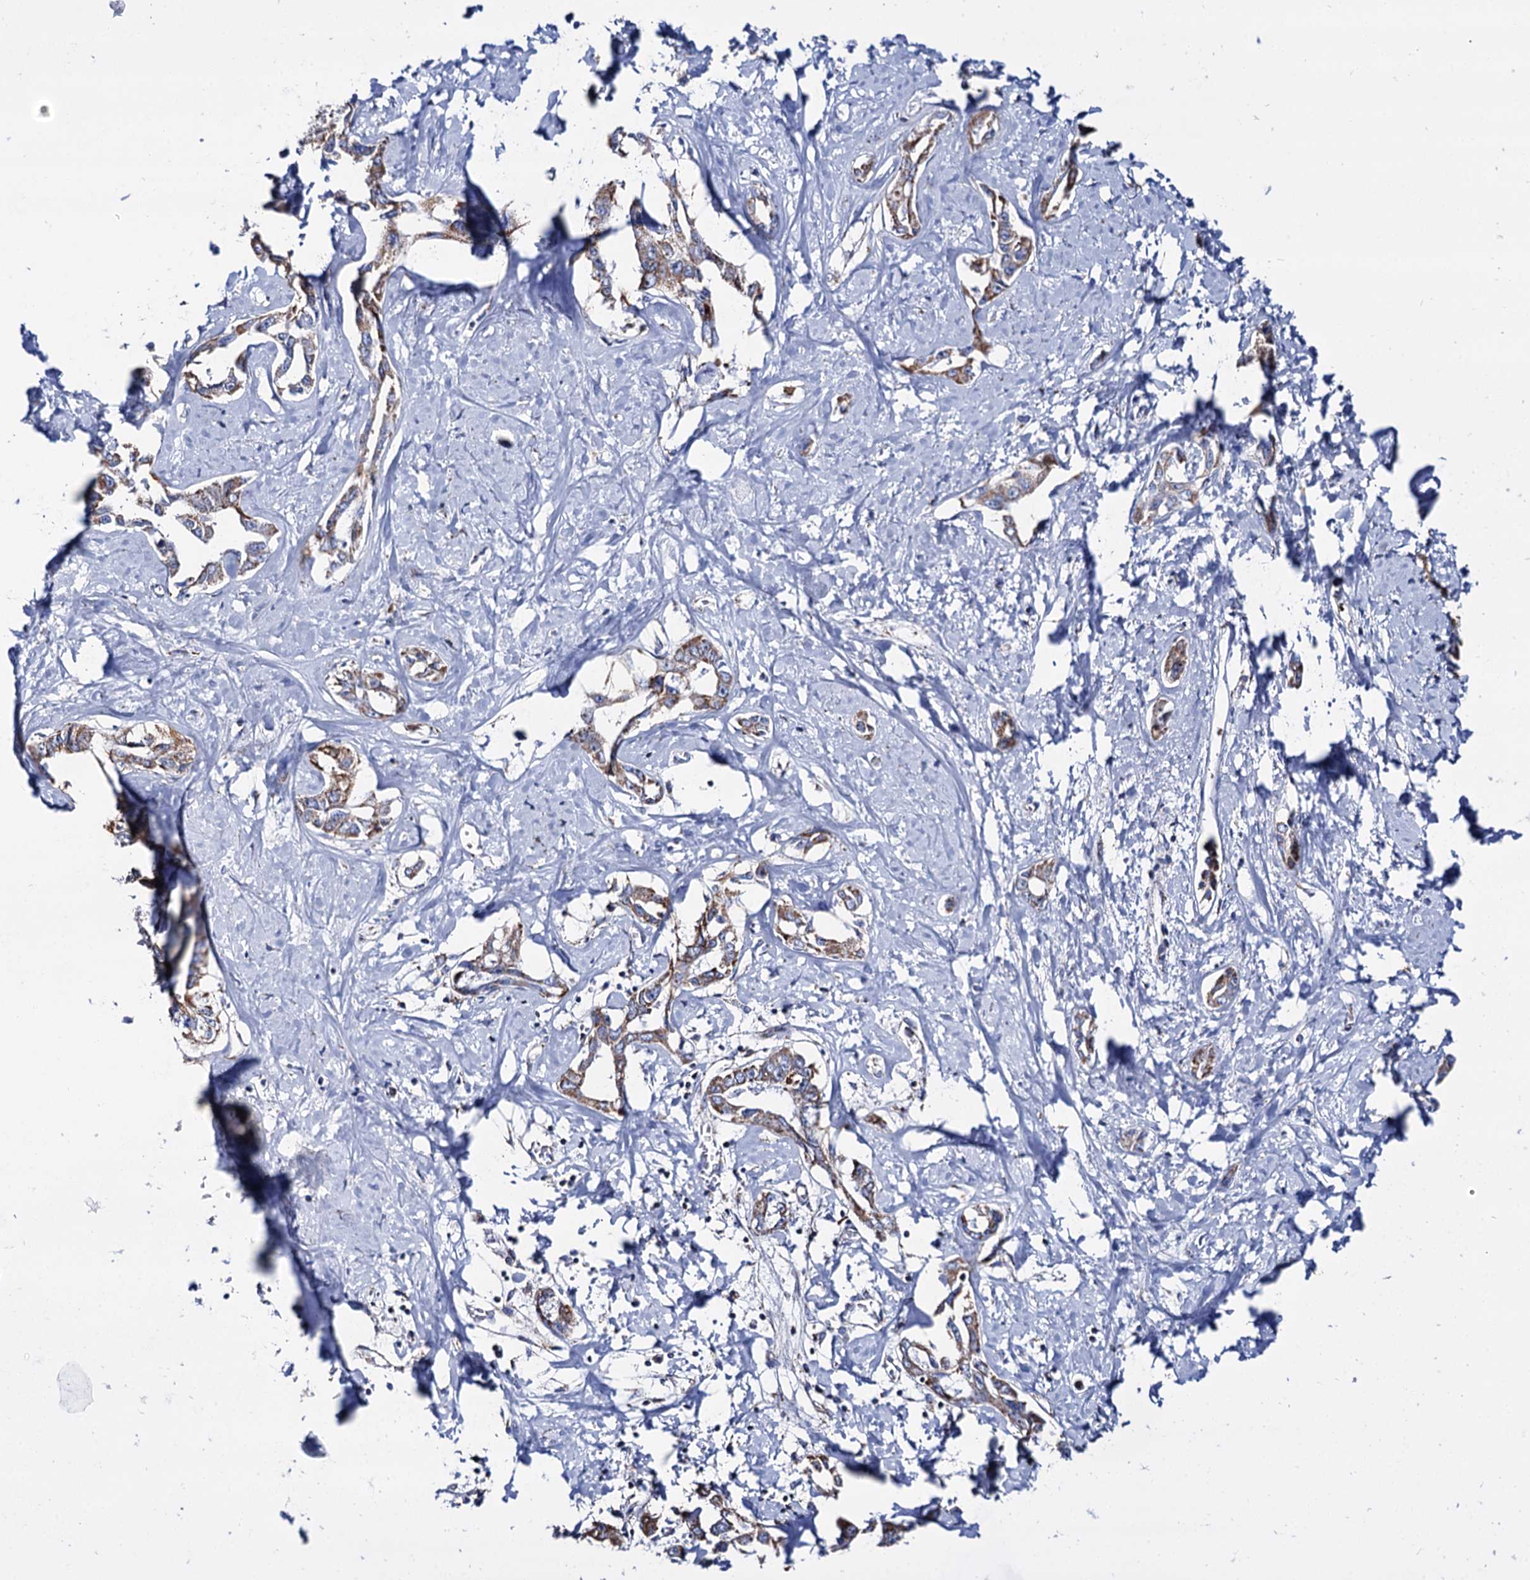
{"staining": {"intensity": "moderate", "quantity": ">75%", "location": "cytoplasmic/membranous"}, "tissue": "liver cancer", "cell_type": "Tumor cells", "image_type": "cancer", "snomed": [{"axis": "morphology", "description": "Cholangiocarcinoma"}, {"axis": "topography", "description": "Liver"}], "caption": "An immunohistochemistry photomicrograph of neoplastic tissue is shown. Protein staining in brown highlights moderate cytoplasmic/membranous positivity in cholangiocarcinoma (liver) within tumor cells. (DAB (3,3'-diaminobenzidine) IHC, brown staining for protein, blue staining for nuclei).", "gene": "UBASH3B", "patient": {"sex": "male", "age": 59}}